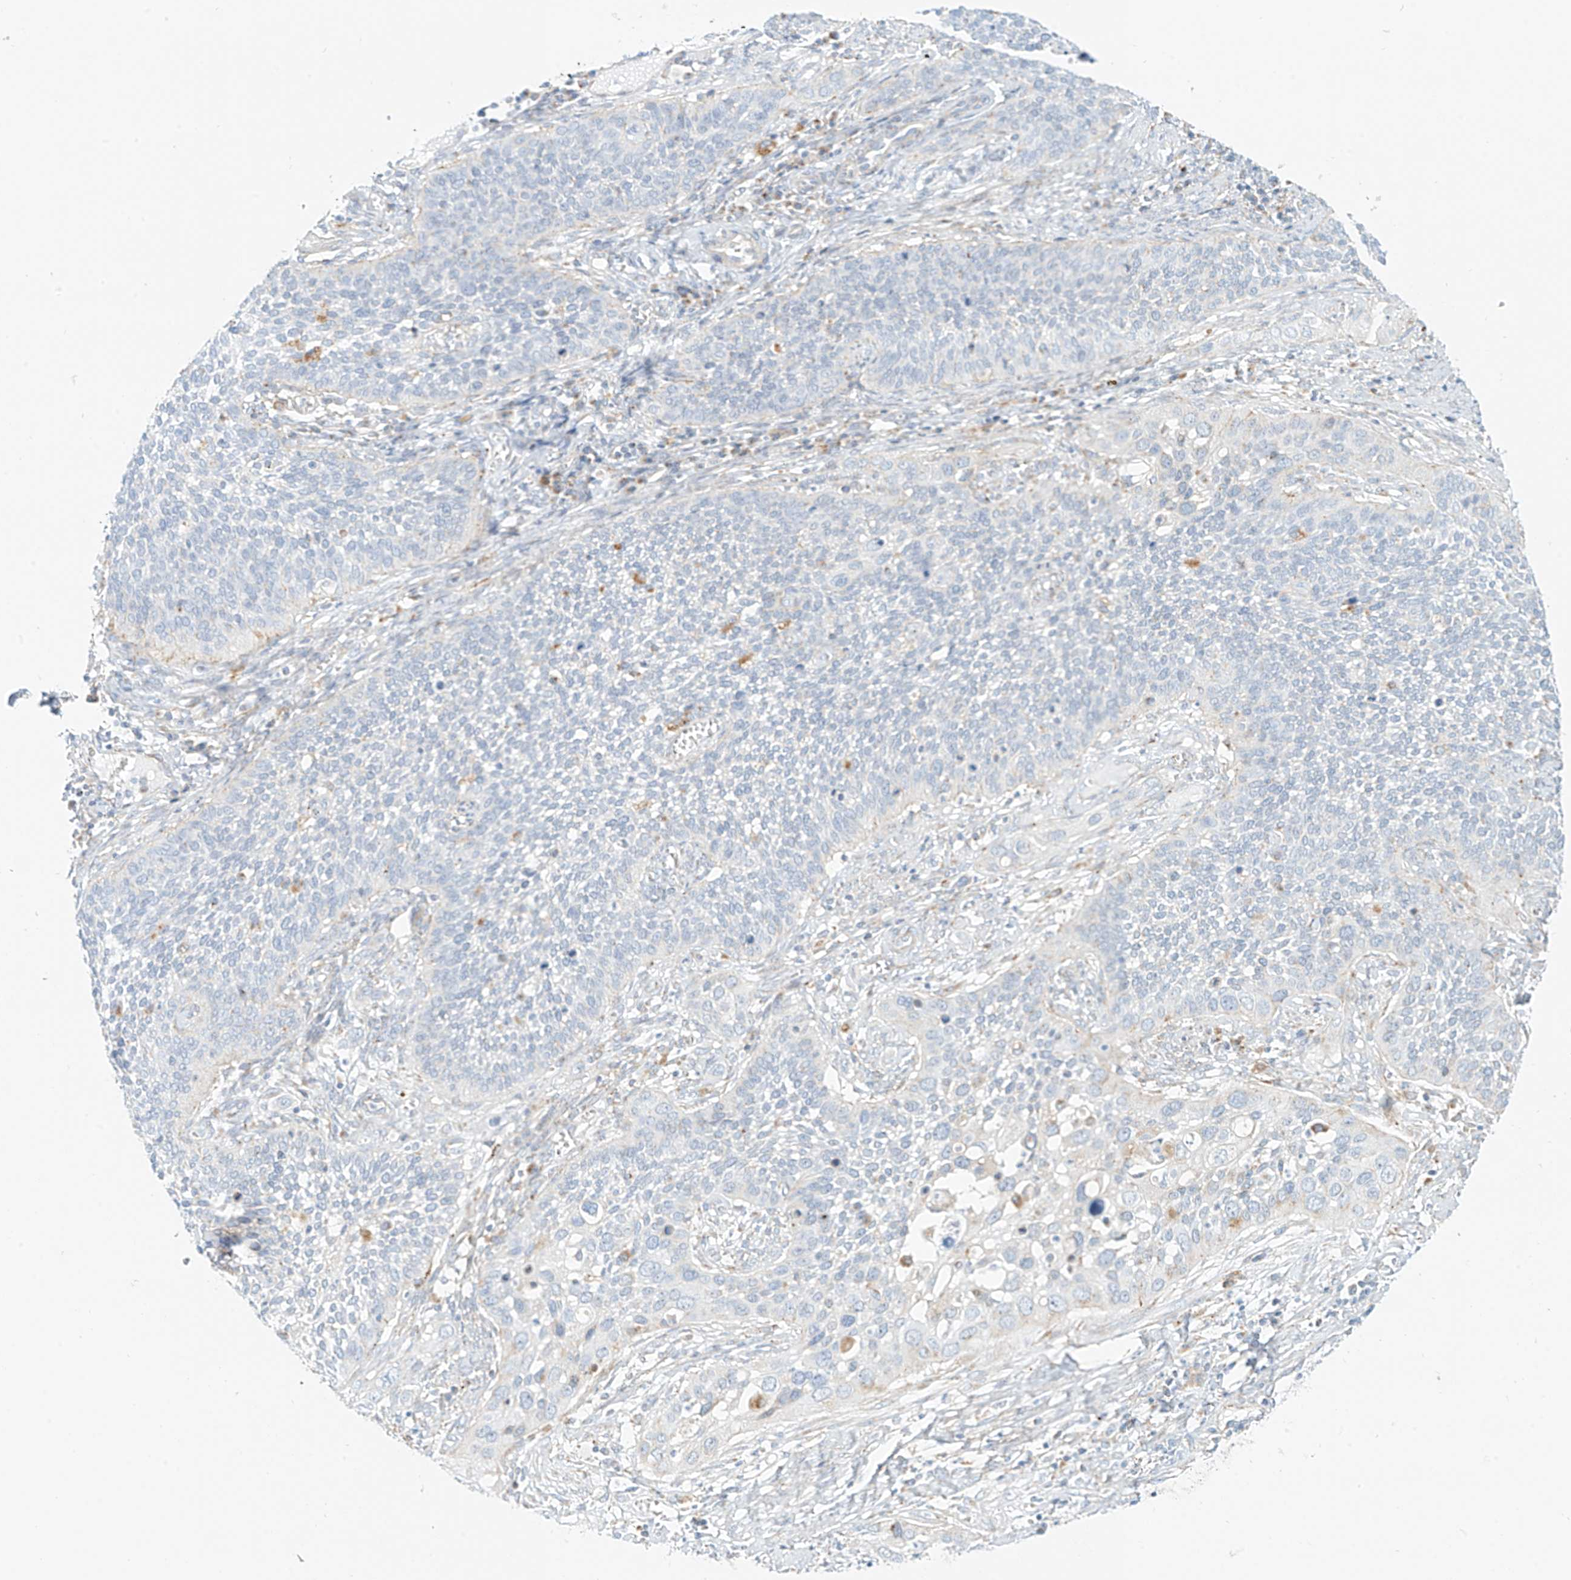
{"staining": {"intensity": "negative", "quantity": "none", "location": "none"}, "tissue": "cervical cancer", "cell_type": "Tumor cells", "image_type": "cancer", "snomed": [{"axis": "morphology", "description": "Squamous cell carcinoma, NOS"}, {"axis": "topography", "description": "Cervix"}], "caption": "This is an IHC micrograph of cervical cancer. There is no expression in tumor cells.", "gene": "SLC35F6", "patient": {"sex": "female", "age": 34}}